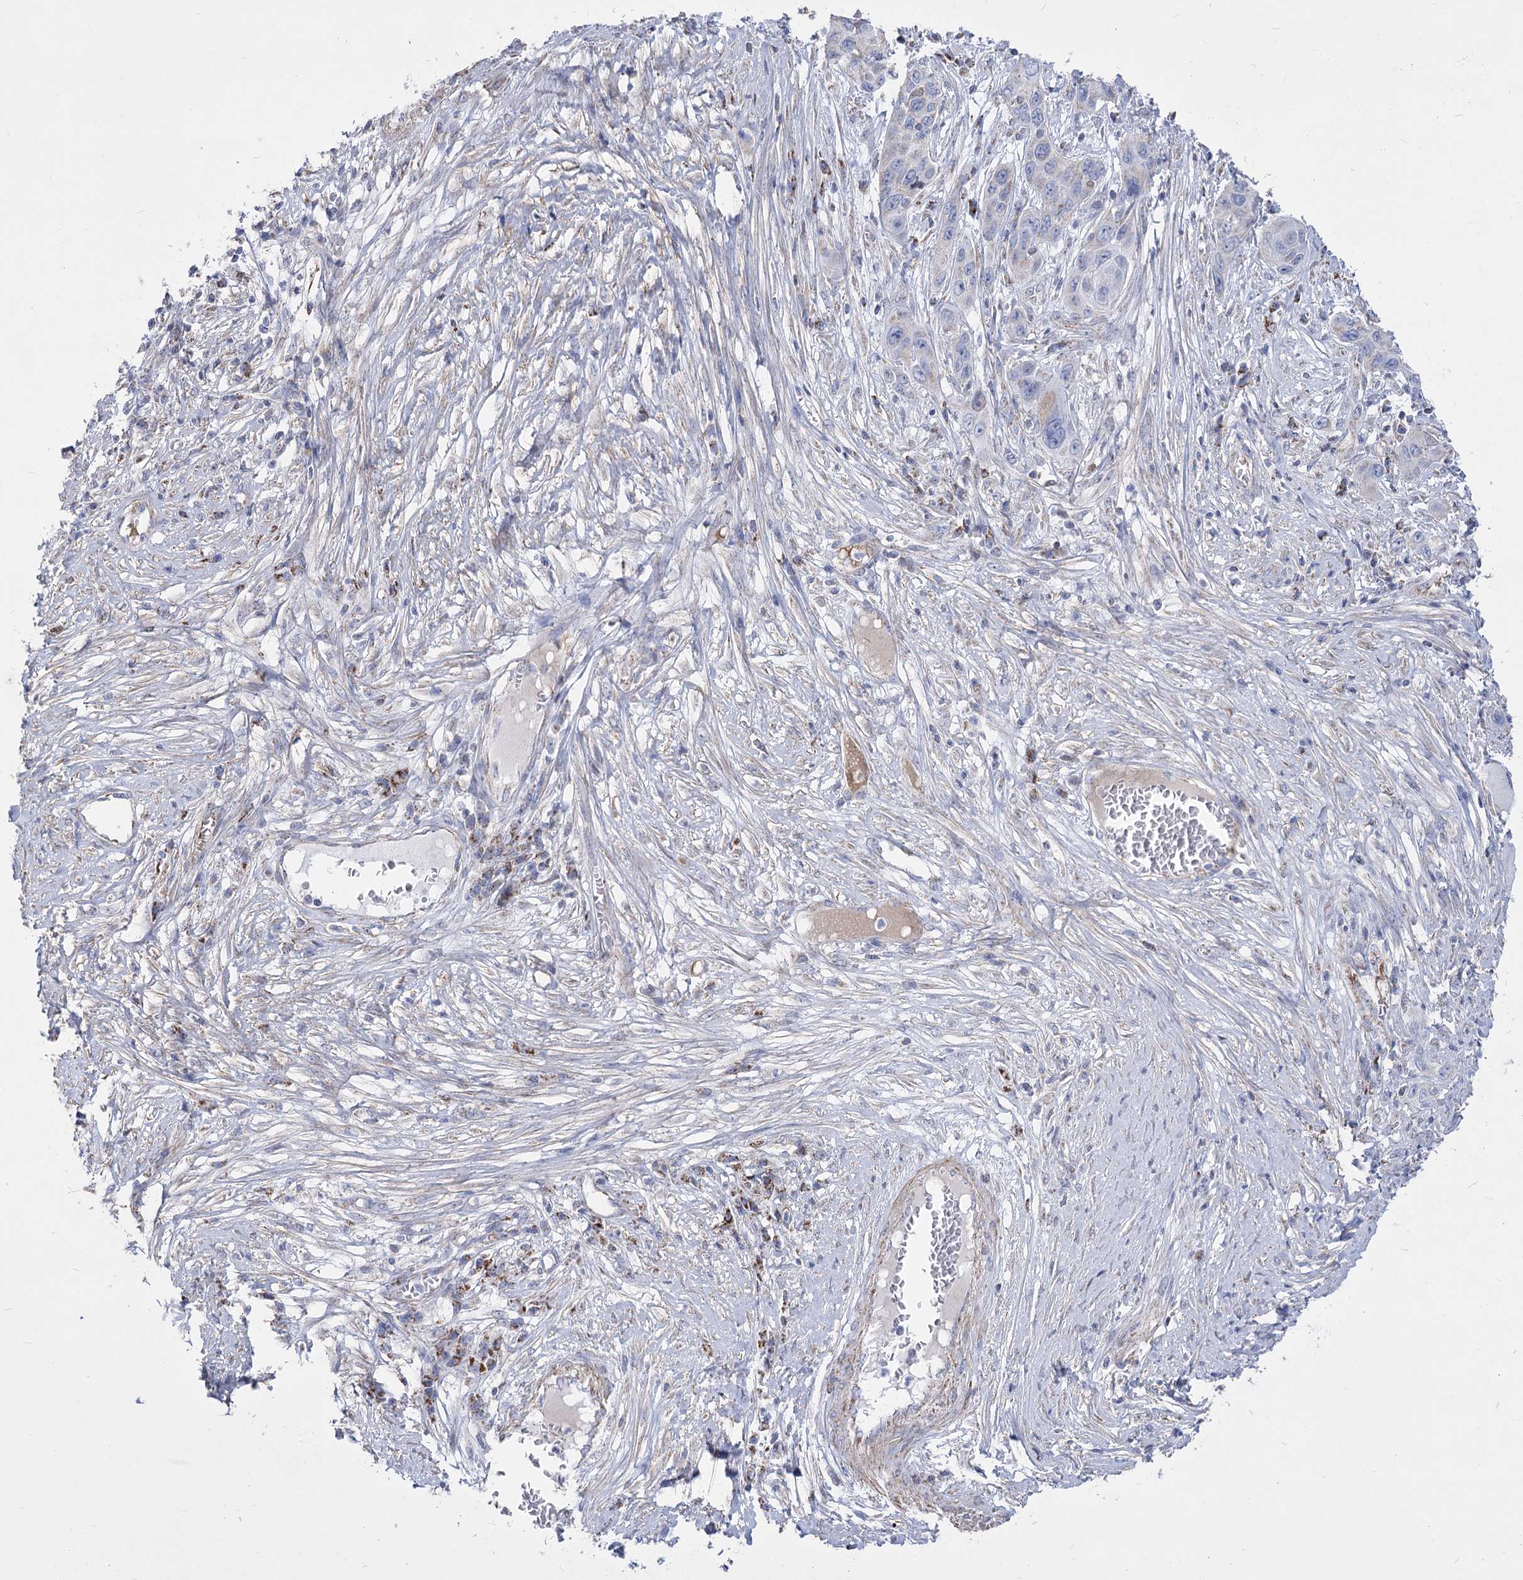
{"staining": {"intensity": "negative", "quantity": "none", "location": "none"}, "tissue": "skin cancer", "cell_type": "Tumor cells", "image_type": "cancer", "snomed": [{"axis": "morphology", "description": "Squamous cell carcinoma, NOS"}, {"axis": "topography", "description": "Skin"}], "caption": "Tumor cells show no significant protein positivity in skin cancer (squamous cell carcinoma).", "gene": "PDHB", "patient": {"sex": "male", "age": 55}}